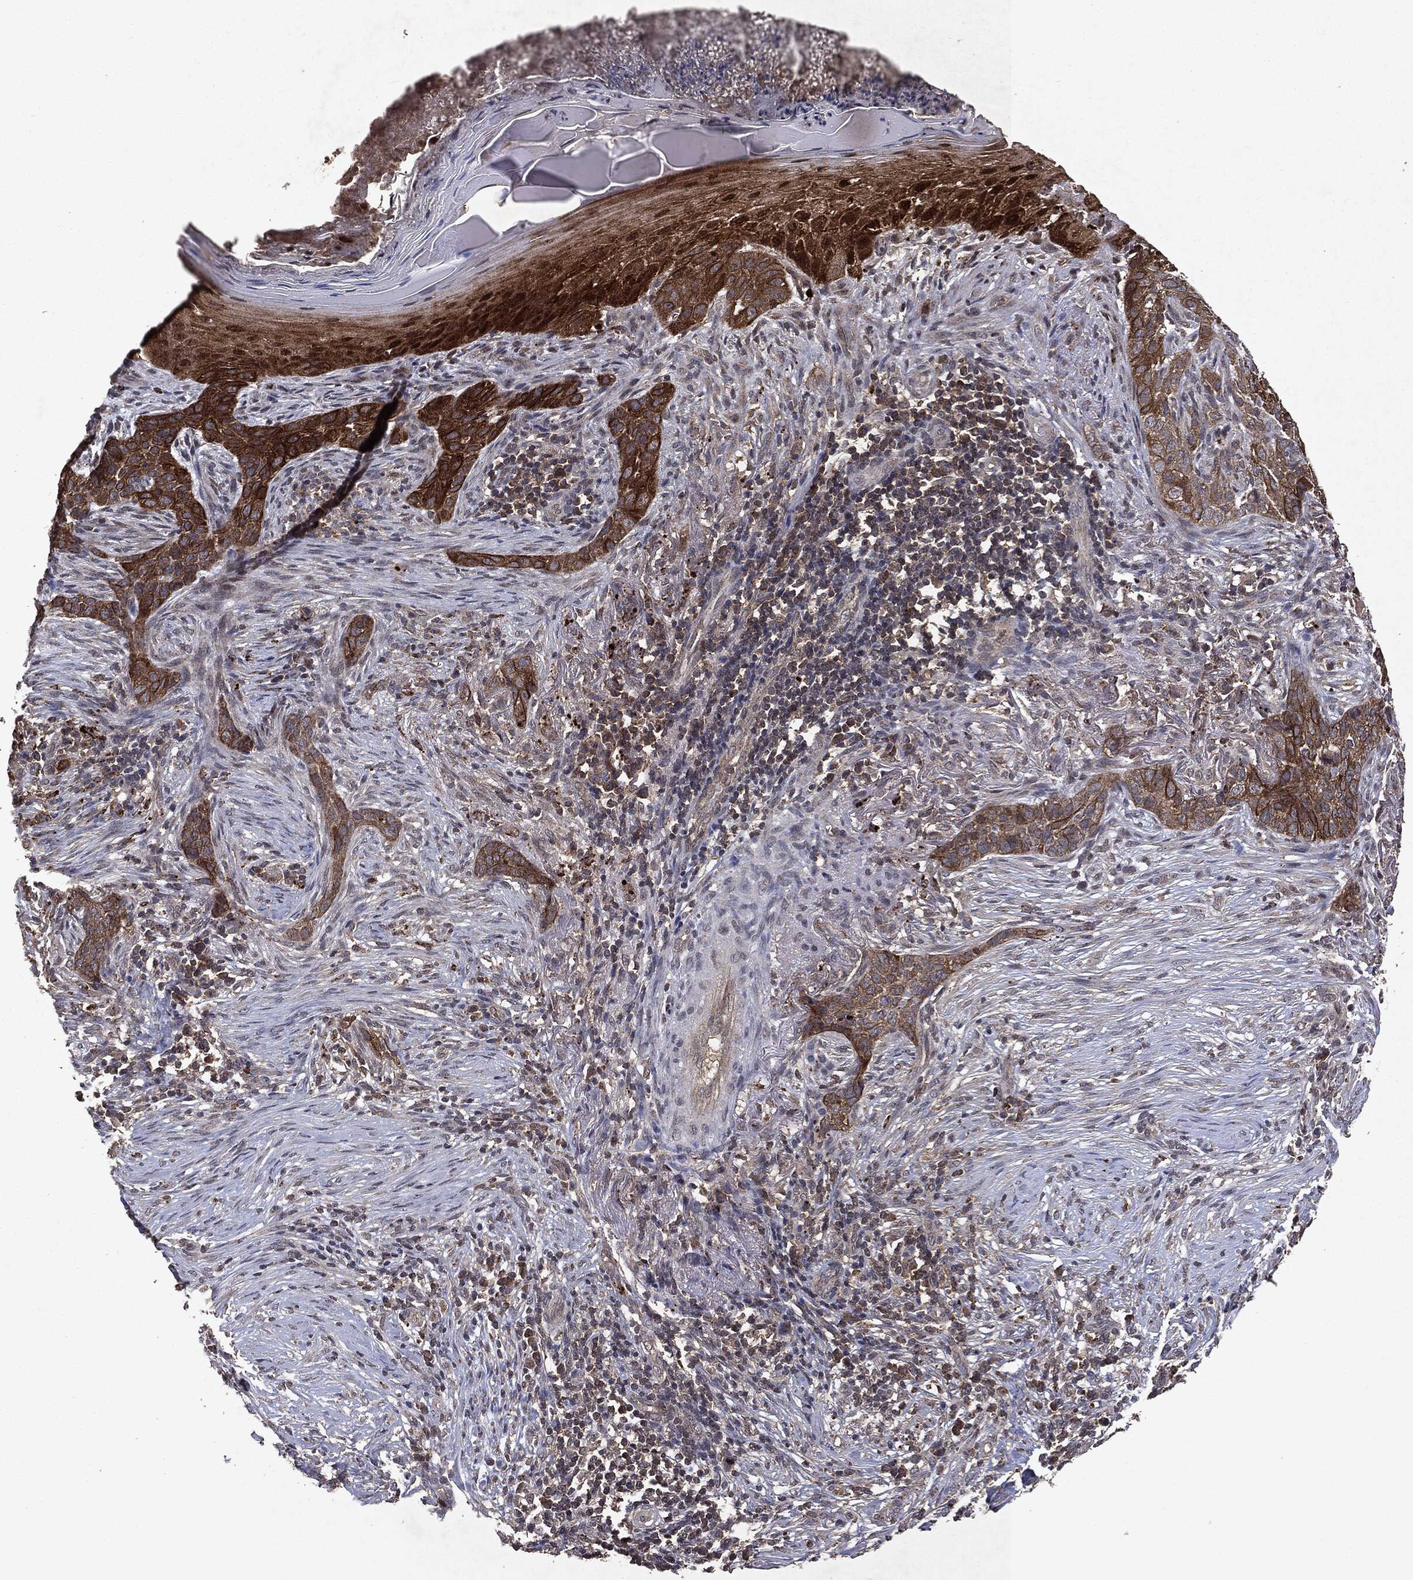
{"staining": {"intensity": "strong", "quantity": "25%-75%", "location": "cytoplasmic/membranous"}, "tissue": "skin cancer", "cell_type": "Tumor cells", "image_type": "cancer", "snomed": [{"axis": "morphology", "description": "Squamous cell carcinoma, NOS"}, {"axis": "topography", "description": "Skin"}], "caption": "A histopathology image showing strong cytoplasmic/membranous staining in approximately 25%-75% of tumor cells in skin squamous cell carcinoma, as visualized by brown immunohistochemical staining.", "gene": "MTOR", "patient": {"sex": "male", "age": 88}}